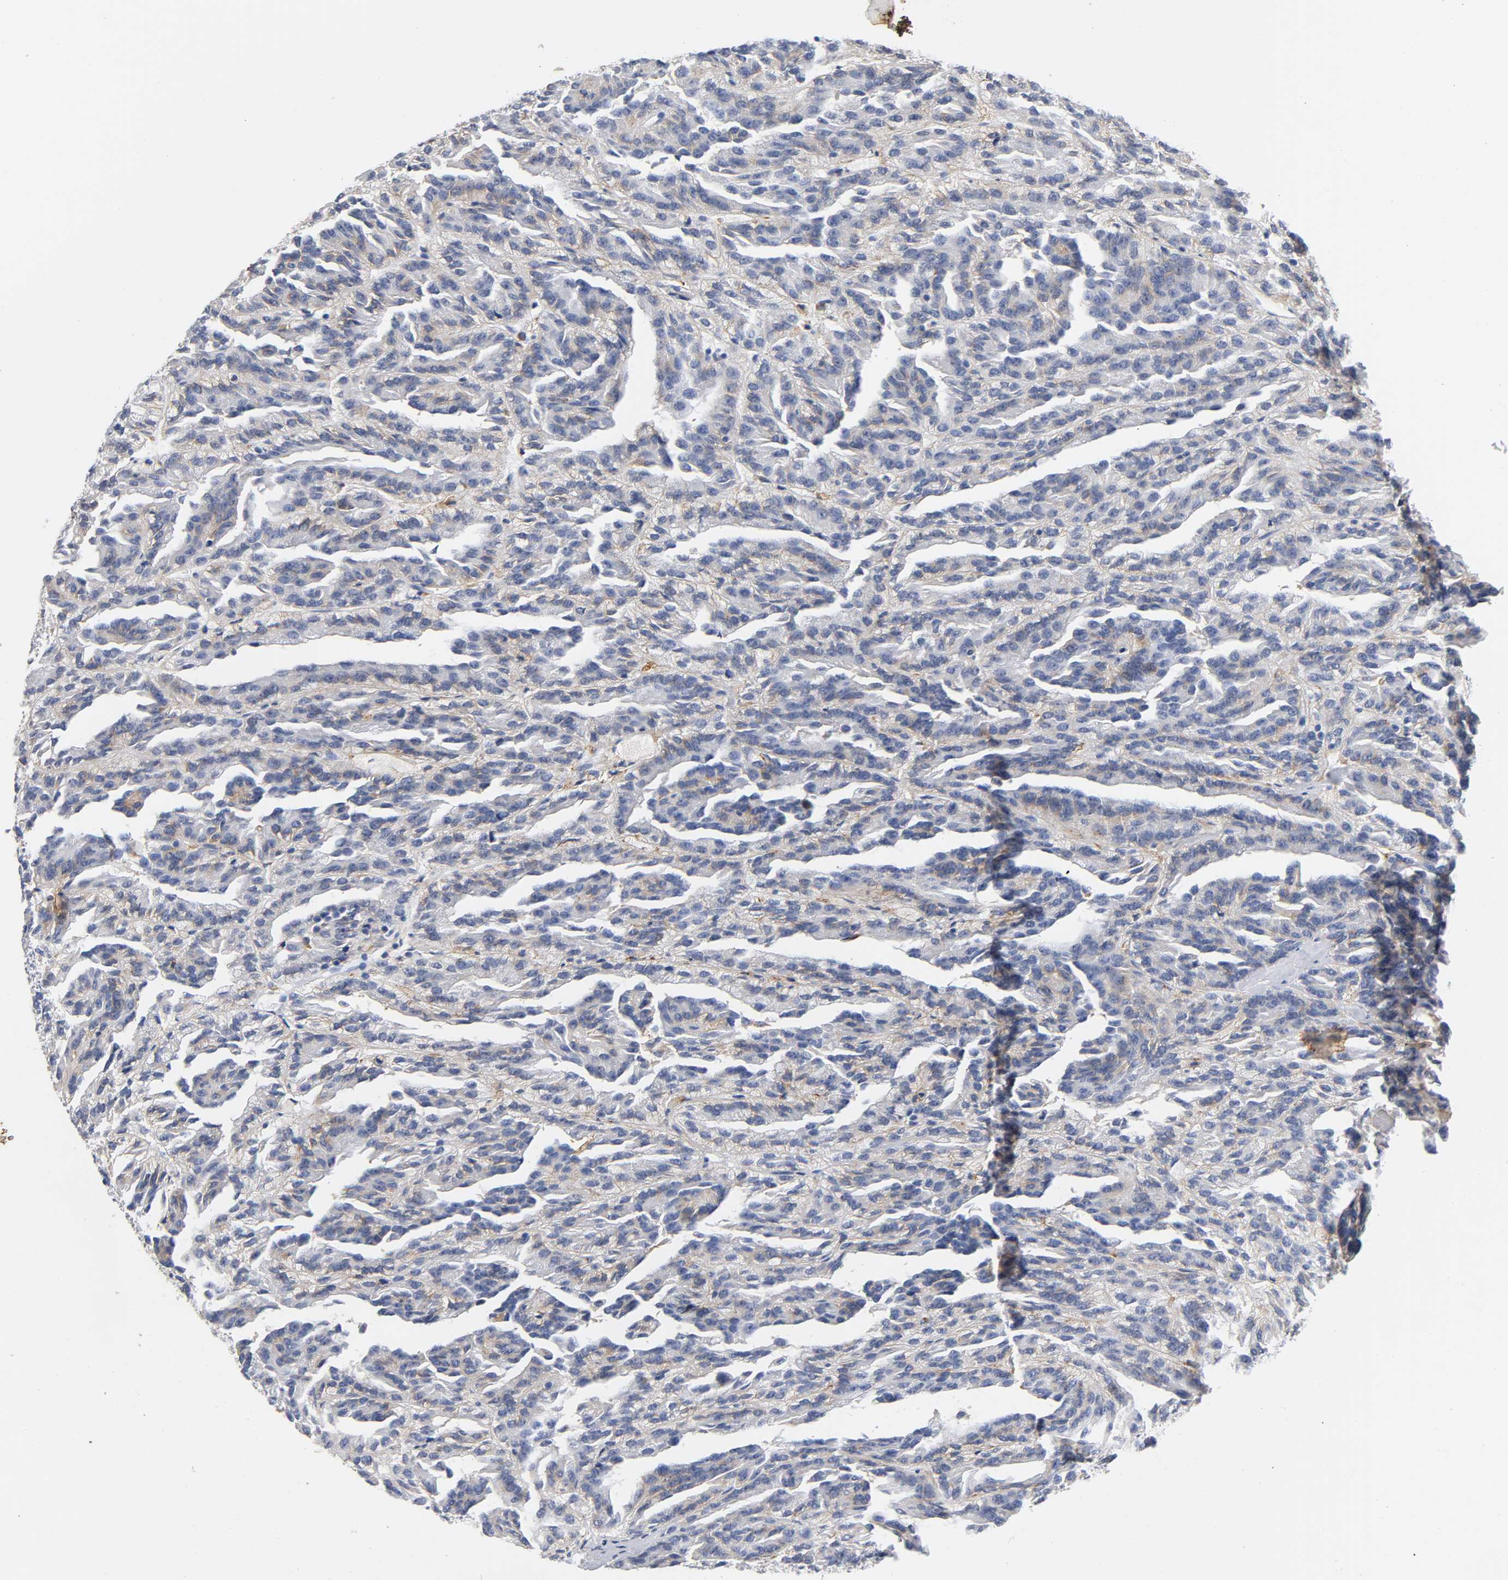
{"staining": {"intensity": "negative", "quantity": "none", "location": "none"}, "tissue": "renal cancer", "cell_type": "Tumor cells", "image_type": "cancer", "snomed": [{"axis": "morphology", "description": "Adenocarcinoma, NOS"}, {"axis": "topography", "description": "Kidney"}], "caption": "High magnification brightfield microscopy of adenocarcinoma (renal) stained with DAB (brown) and counterstained with hematoxylin (blue): tumor cells show no significant positivity. (Stains: DAB immunohistochemistry (IHC) with hematoxylin counter stain, Microscopy: brightfield microscopy at high magnification).", "gene": "LRP1", "patient": {"sex": "male", "age": 46}}